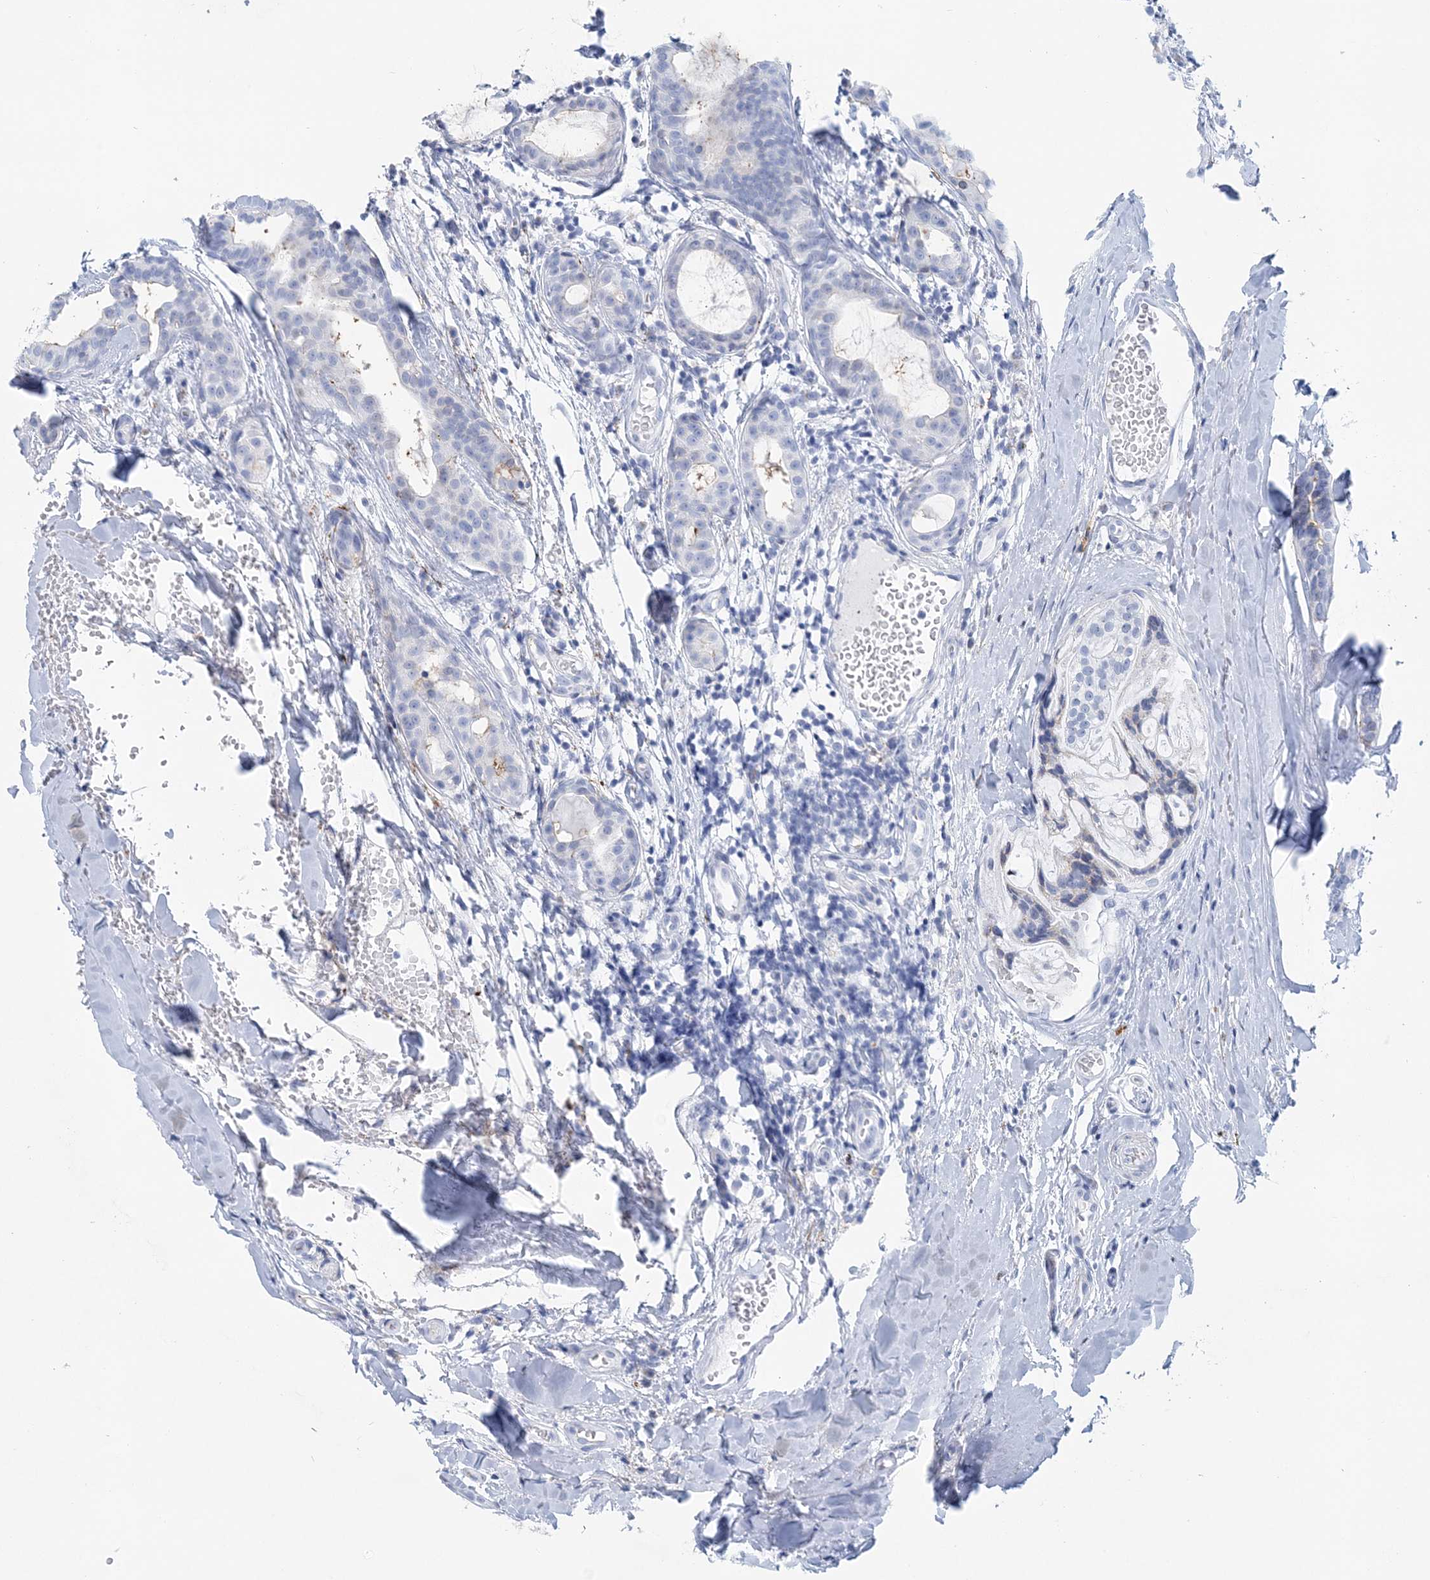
{"staining": {"intensity": "negative", "quantity": "none", "location": "none"}, "tissue": "head and neck cancer", "cell_type": "Tumor cells", "image_type": "cancer", "snomed": [{"axis": "morphology", "description": "Adenocarcinoma, NOS"}, {"axis": "topography", "description": "Head-Neck"}], "caption": "Tumor cells are negative for protein expression in human head and neck cancer (adenocarcinoma).", "gene": "NKX6-1", "patient": {"sex": "male", "age": 66}}